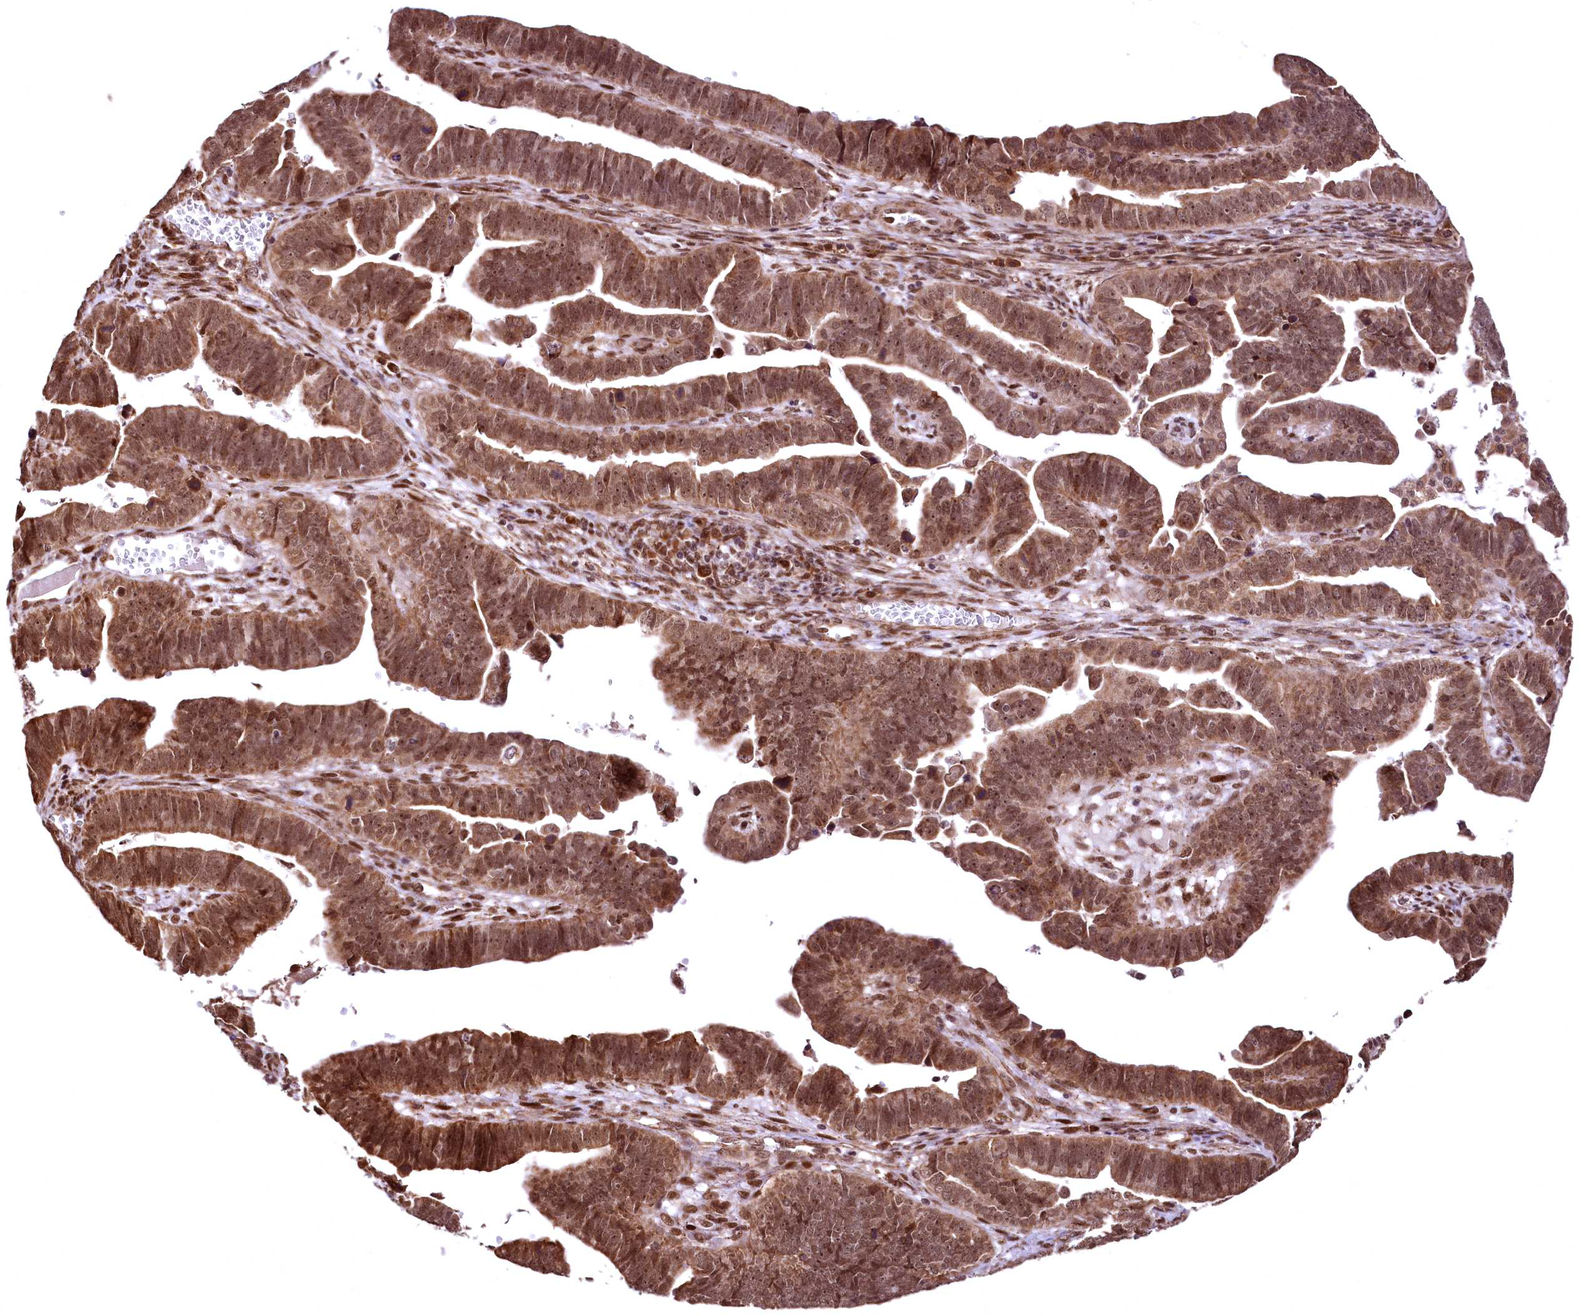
{"staining": {"intensity": "strong", "quantity": ">75%", "location": "cytoplasmic/membranous,nuclear"}, "tissue": "endometrial cancer", "cell_type": "Tumor cells", "image_type": "cancer", "snomed": [{"axis": "morphology", "description": "Adenocarcinoma, NOS"}, {"axis": "topography", "description": "Endometrium"}], "caption": "Approximately >75% of tumor cells in human endometrial adenocarcinoma display strong cytoplasmic/membranous and nuclear protein positivity as visualized by brown immunohistochemical staining.", "gene": "PDS5B", "patient": {"sex": "female", "age": 75}}